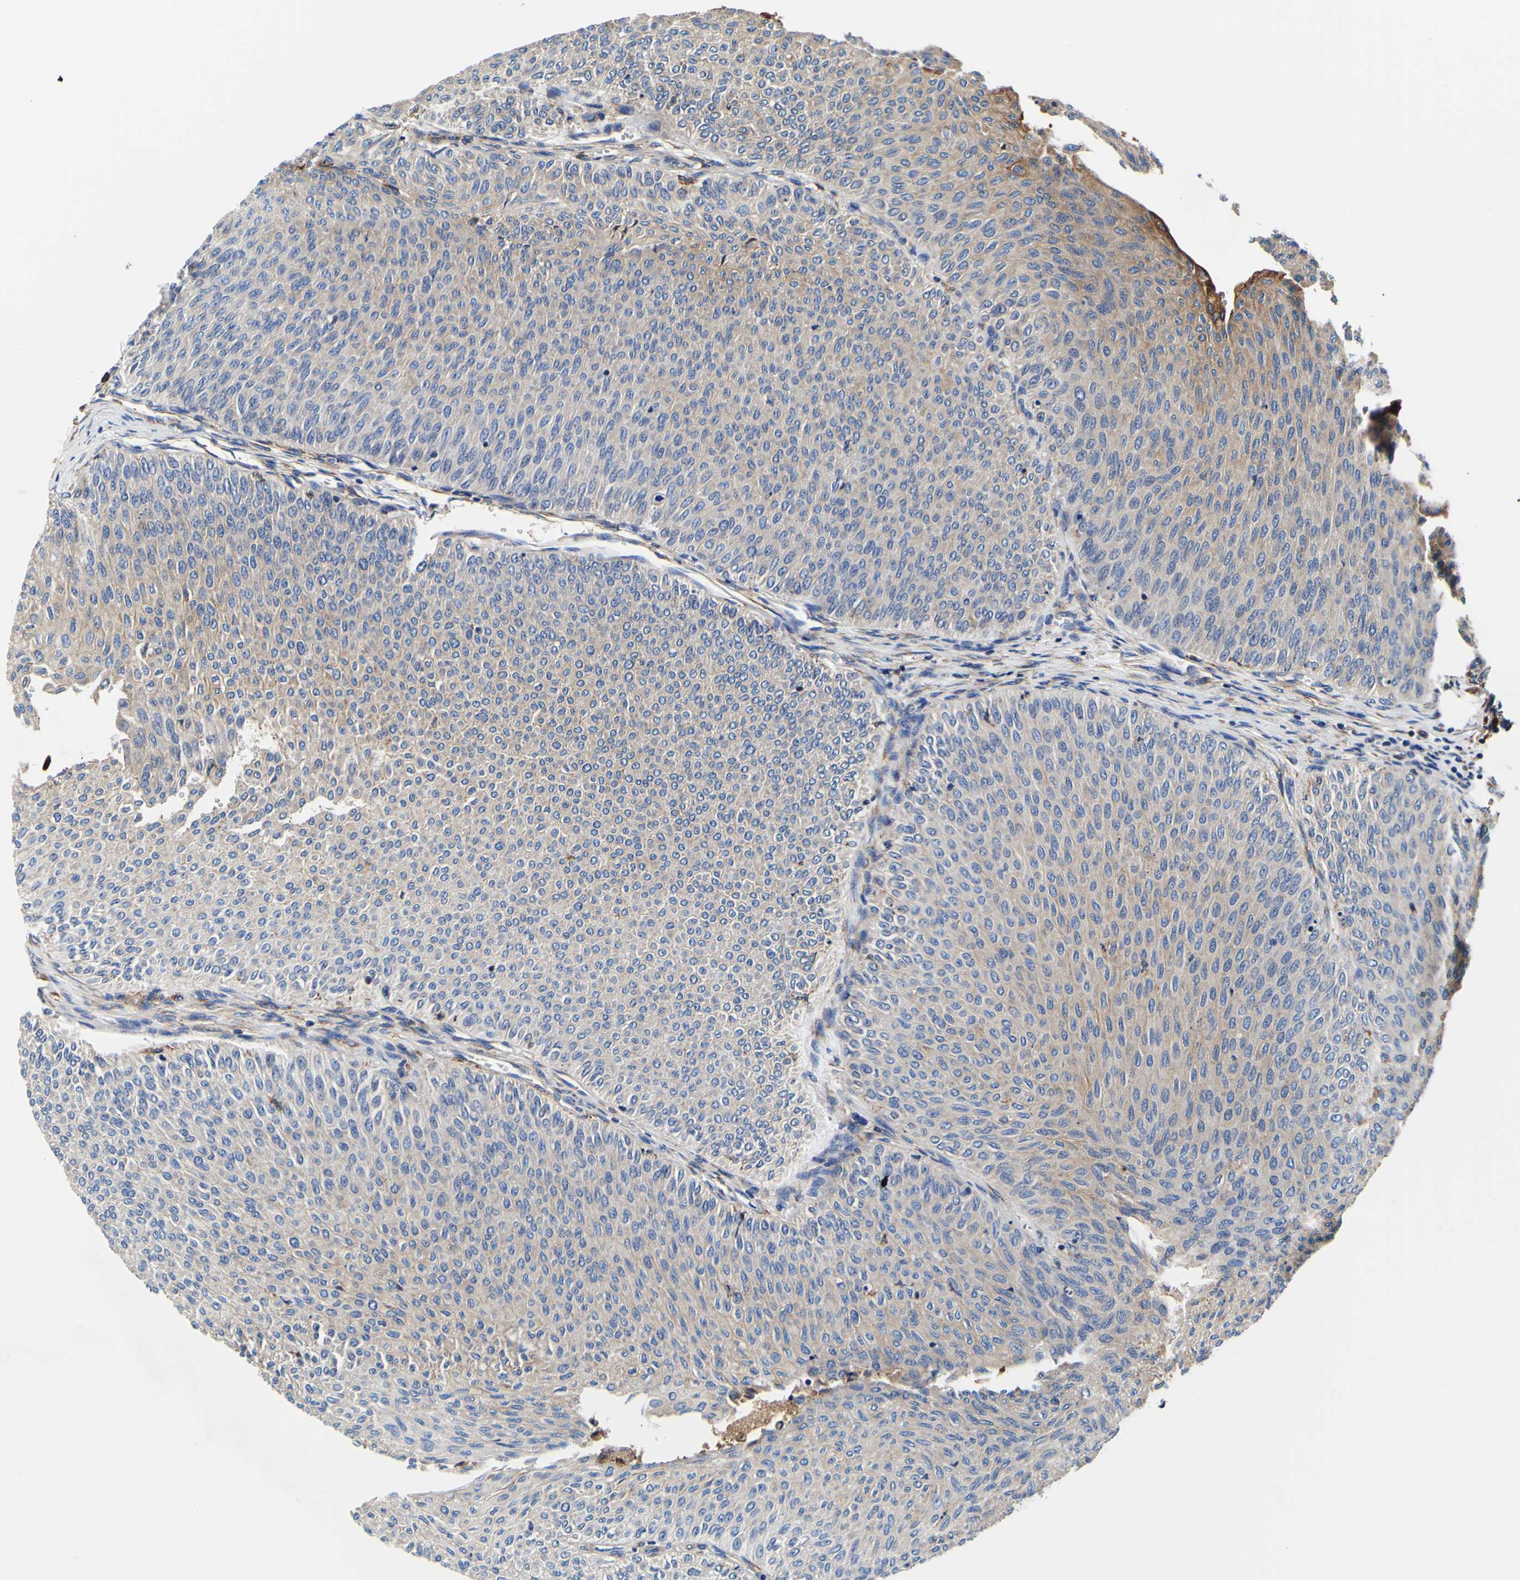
{"staining": {"intensity": "weak", "quantity": ">75%", "location": "cytoplasmic/membranous"}, "tissue": "urothelial cancer", "cell_type": "Tumor cells", "image_type": "cancer", "snomed": [{"axis": "morphology", "description": "Urothelial carcinoma, Low grade"}, {"axis": "topography", "description": "Urinary bladder"}], "caption": "Immunohistochemistry micrograph of neoplastic tissue: human urothelial cancer stained using IHC exhibits low levels of weak protein expression localized specifically in the cytoplasmic/membranous of tumor cells, appearing as a cytoplasmic/membranous brown color.", "gene": "P4HB", "patient": {"sex": "male", "age": 78}}